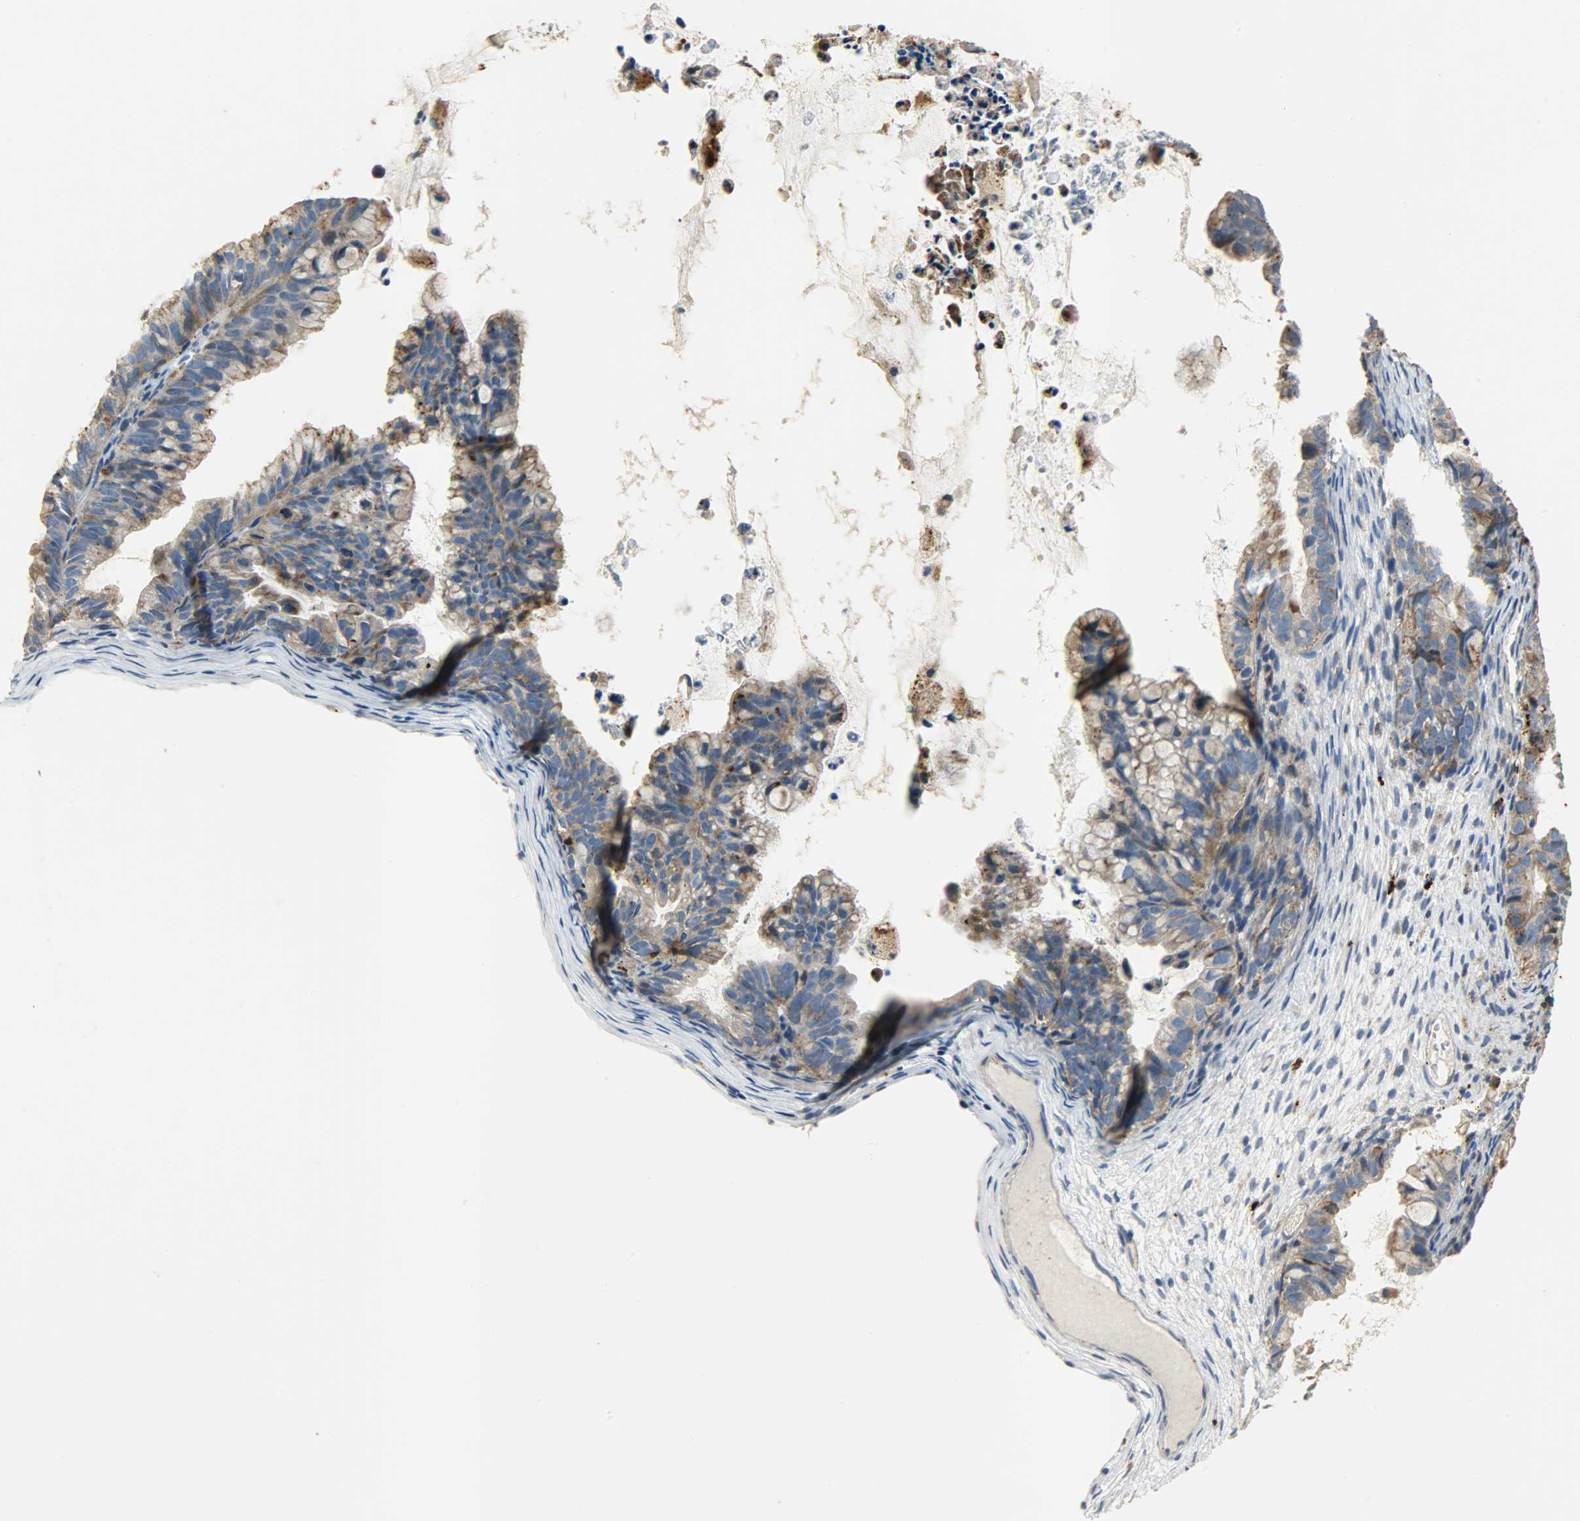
{"staining": {"intensity": "moderate", "quantity": ">75%", "location": "cytoplasmic/membranous"}, "tissue": "ovarian cancer", "cell_type": "Tumor cells", "image_type": "cancer", "snomed": [{"axis": "morphology", "description": "Cystadenocarcinoma, mucinous, NOS"}, {"axis": "topography", "description": "Ovary"}], "caption": "Protein expression analysis of human ovarian mucinous cystadenocarcinoma reveals moderate cytoplasmic/membranous positivity in about >75% of tumor cells.", "gene": "ASAH1", "patient": {"sex": "female", "age": 36}}